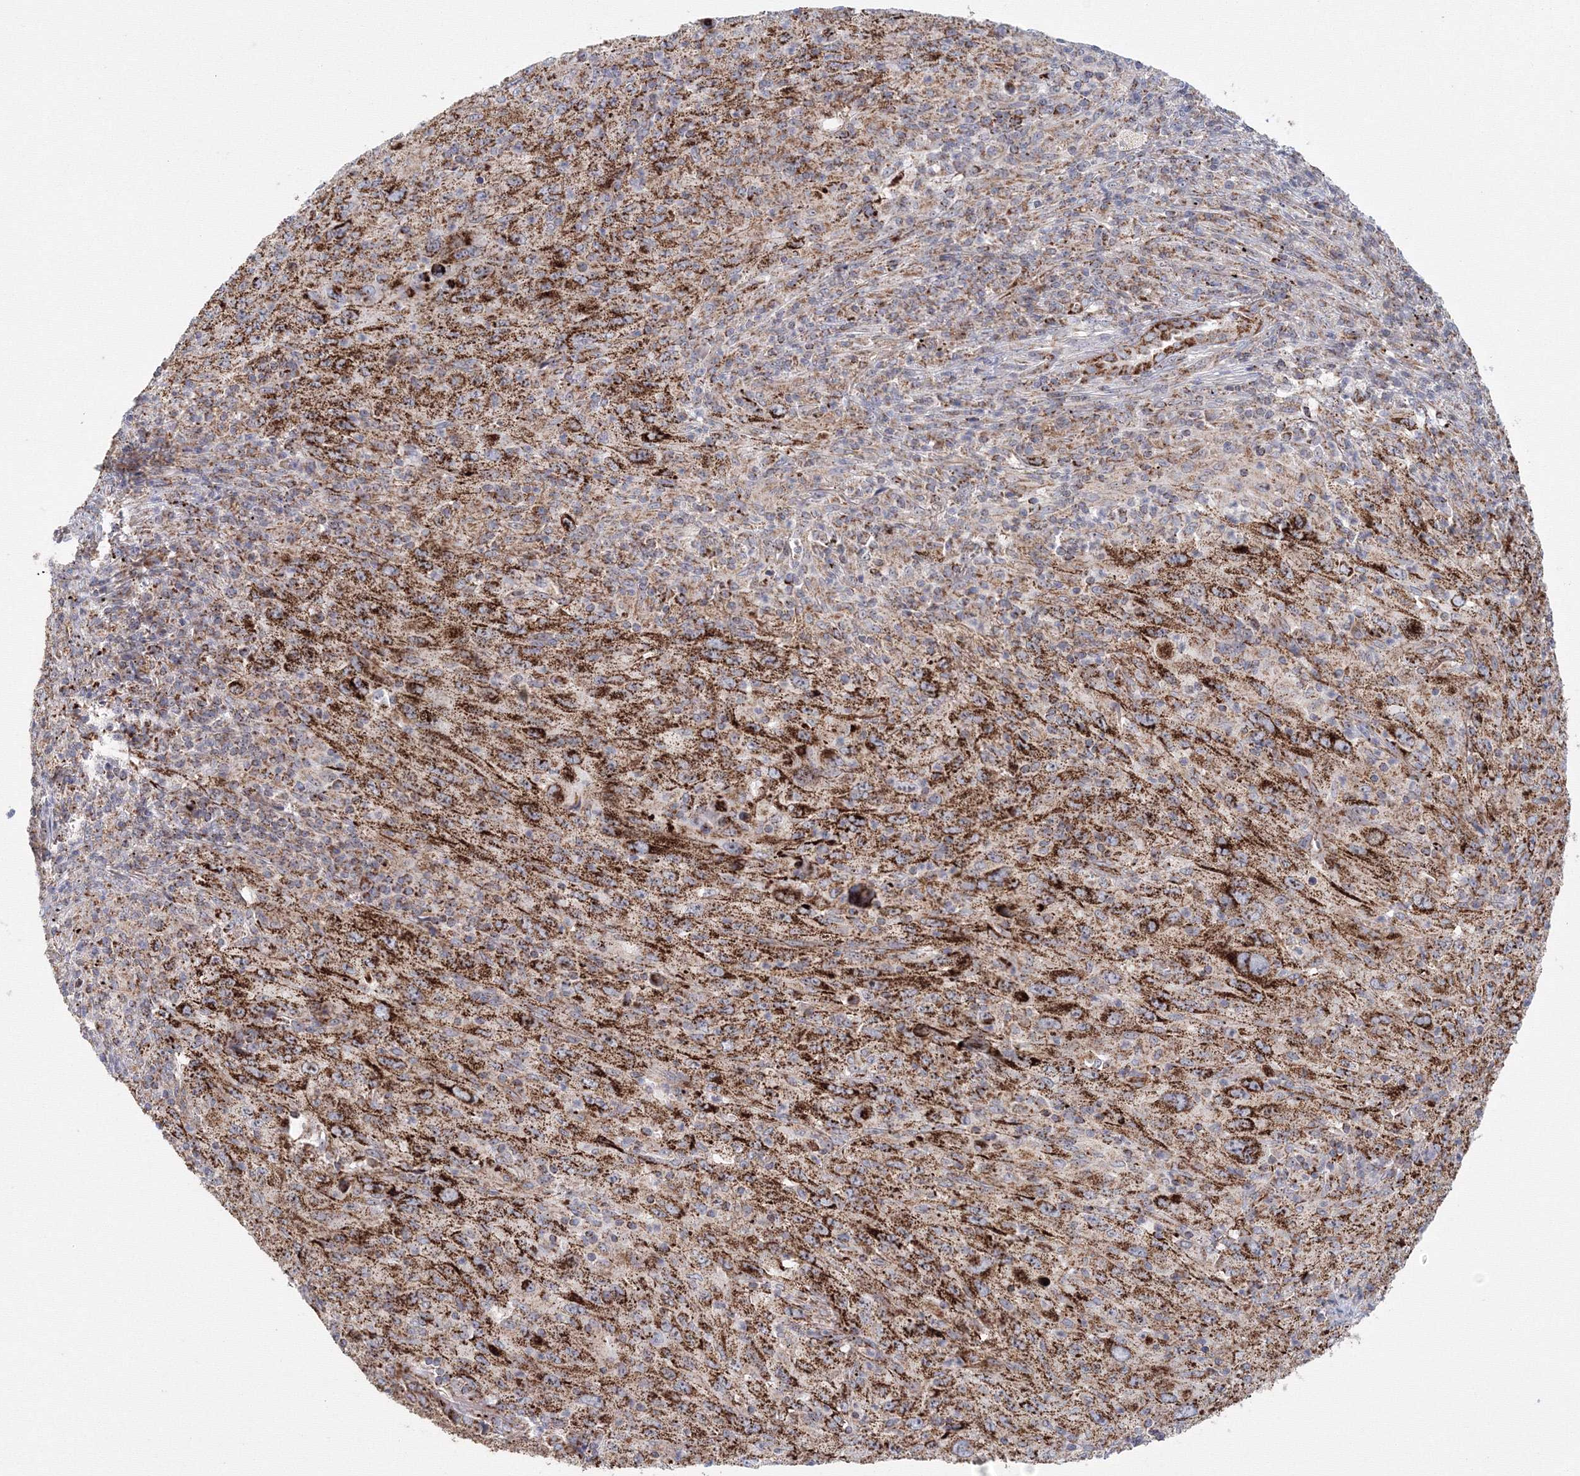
{"staining": {"intensity": "strong", "quantity": ">75%", "location": "cytoplasmic/membranous"}, "tissue": "melanoma", "cell_type": "Tumor cells", "image_type": "cancer", "snomed": [{"axis": "morphology", "description": "Malignant melanoma, Metastatic site"}, {"axis": "topography", "description": "Skin"}], "caption": "Brown immunohistochemical staining in malignant melanoma (metastatic site) shows strong cytoplasmic/membranous staining in about >75% of tumor cells.", "gene": "GRPEL1", "patient": {"sex": "female", "age": 56}}